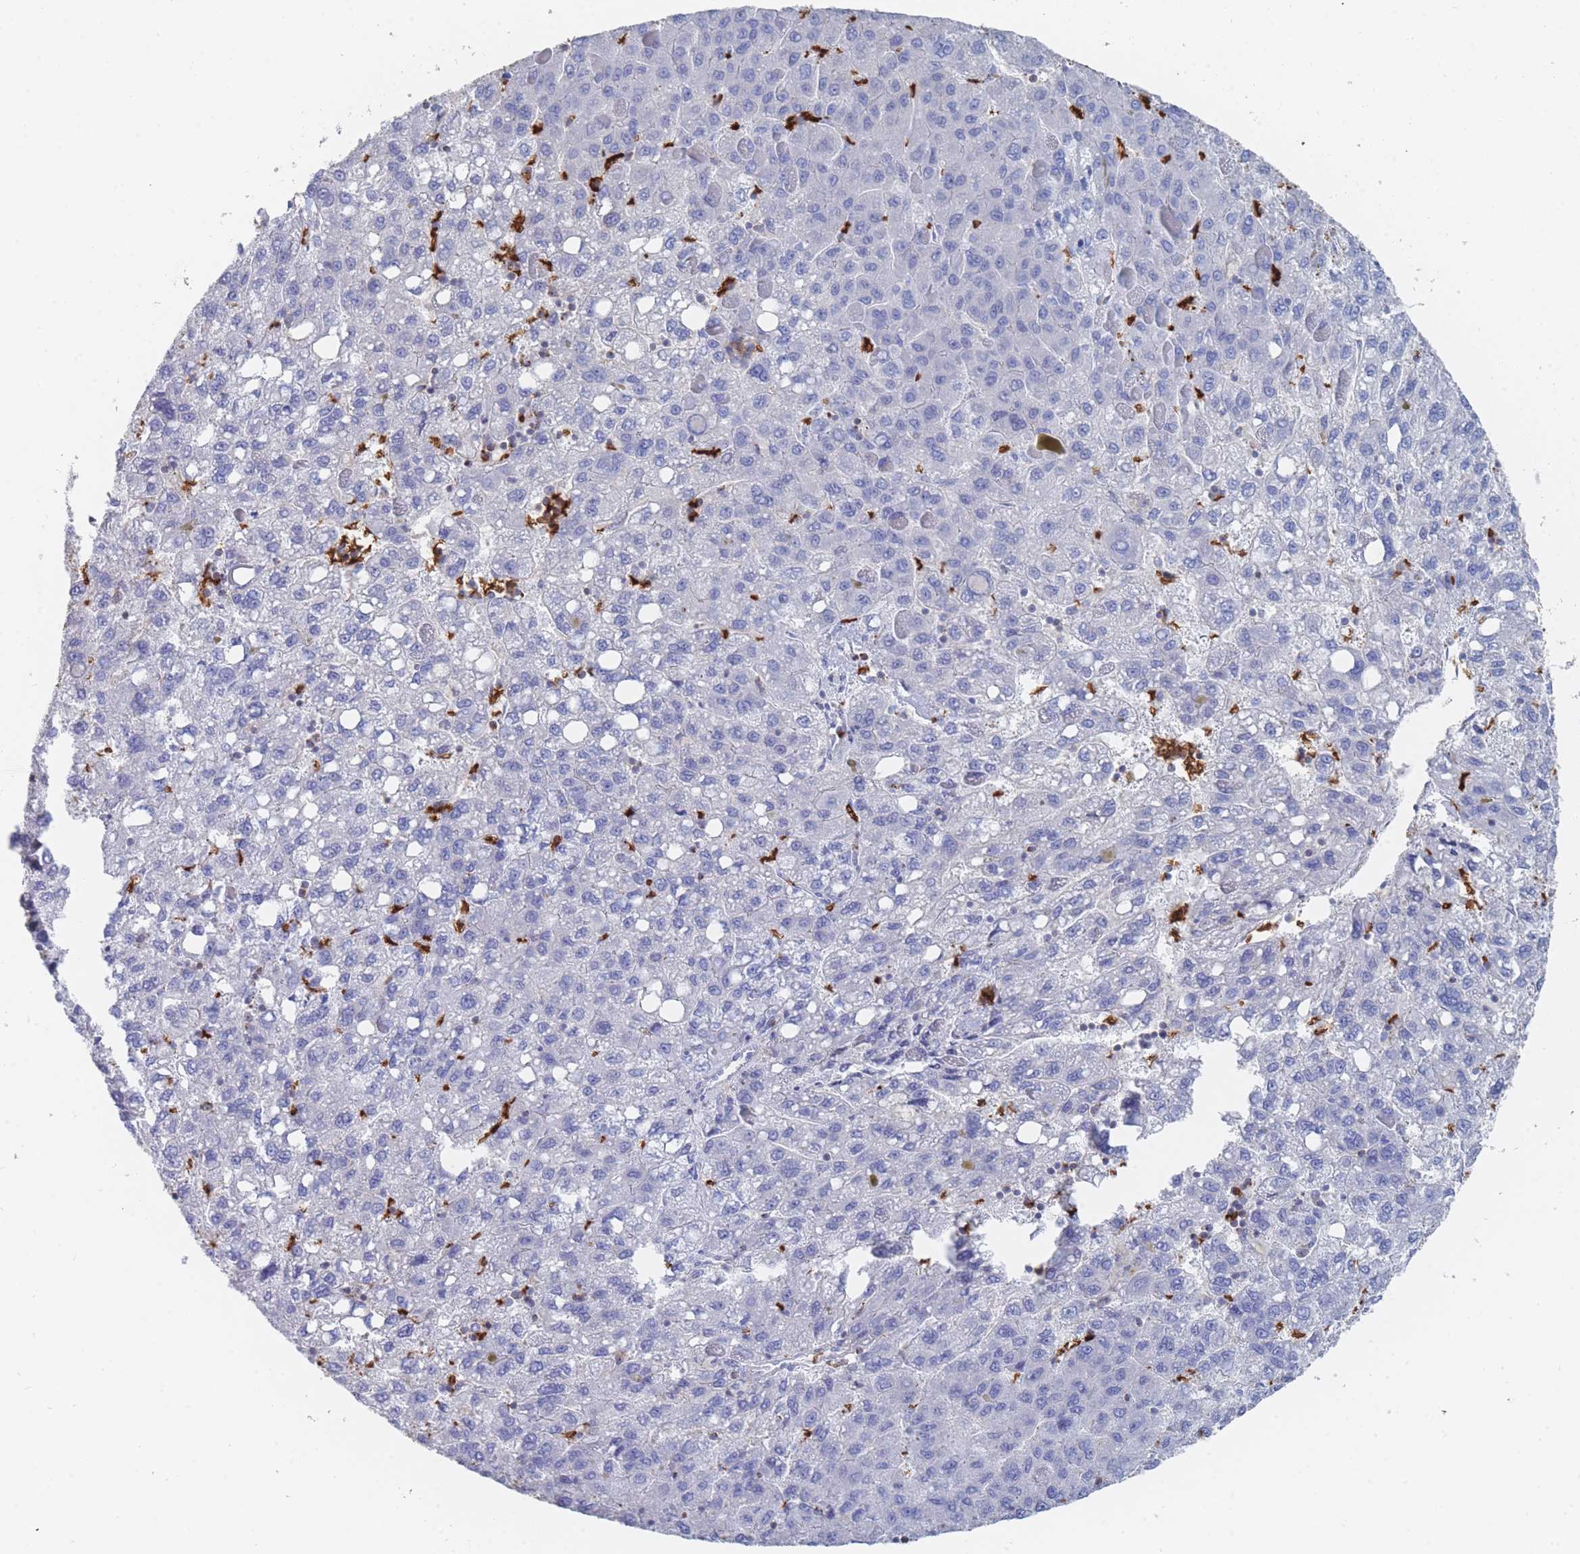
{"staining": {"intensity": "negative", "quantity": "none", "location": "none"}, "tissue": "liver cancer", "cell_type": "Tumor cells", "image_type": "cancer", "snomed": [{"axis": "morphology", "description": "Carcinoma, Hepatocellular, NOS"}, {"axis": "topography", "description": "Liver"}], "caption": "There is no significant positivity in tumor cells of liver cancer (hepatocellular carcinoma).", "gene": "SLC2A1", "patient": {"sex": "female", "age": 82}}